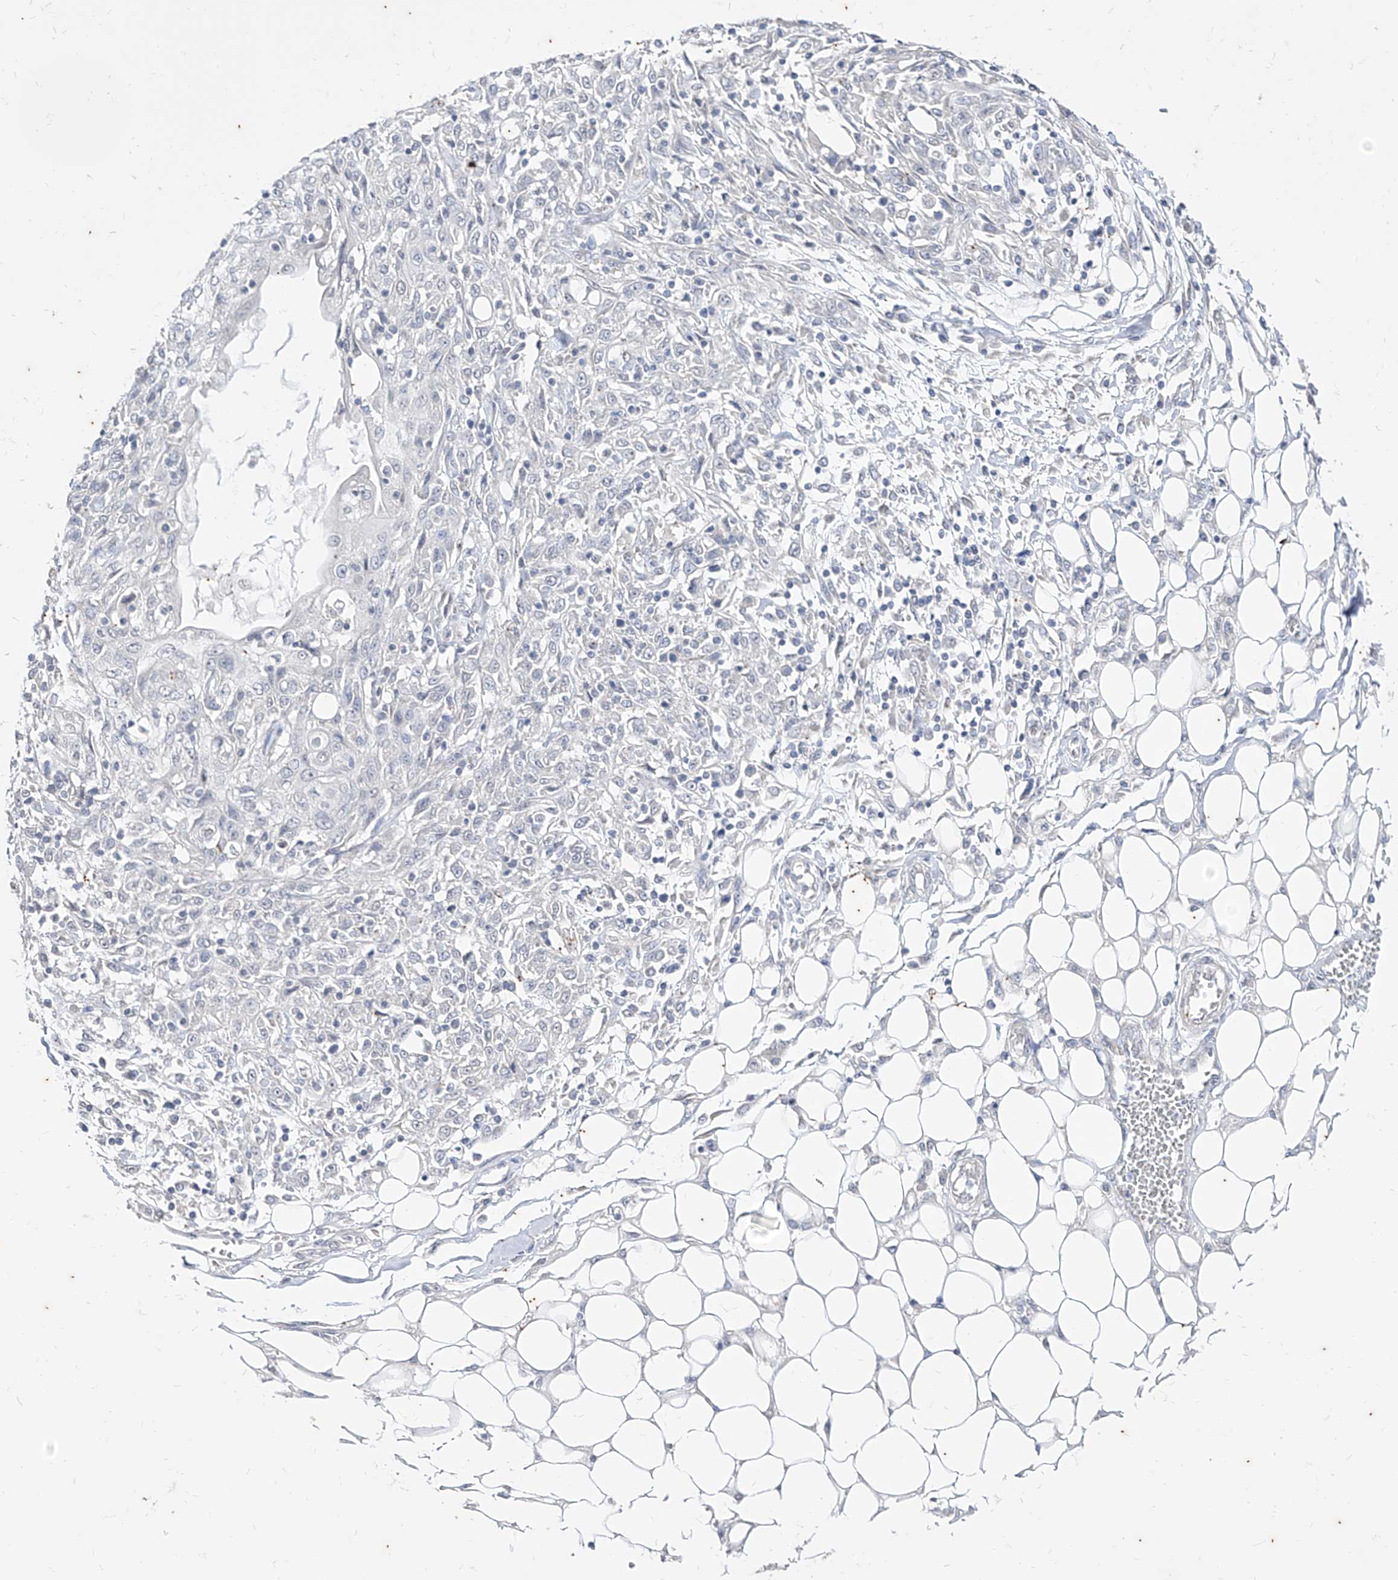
{"staining": {"intensity": "negative", "quantity": "none", "location": "none"}, "tissue": "skin cancer", "cell_type": "Tumor cells", "image_type": "cancer", "snomed": [{"axis": "morphology", "description": "Squamous cell carcinoma, NOS"}, {"axis": "morphology", "description": "Squamous cell carcinoma, metastatic, NOS"}, {"axis": "topography", "description": "Skin"}, {"axis": "topography", "description": "Lymph node"}], "caption": "Skin metastatic squamous cell carcinoma stained for a protein using IHC reveals no staining tumor cells.", "gene": "PHF20L1", "patient": {"sex": "male", "age": 75}}